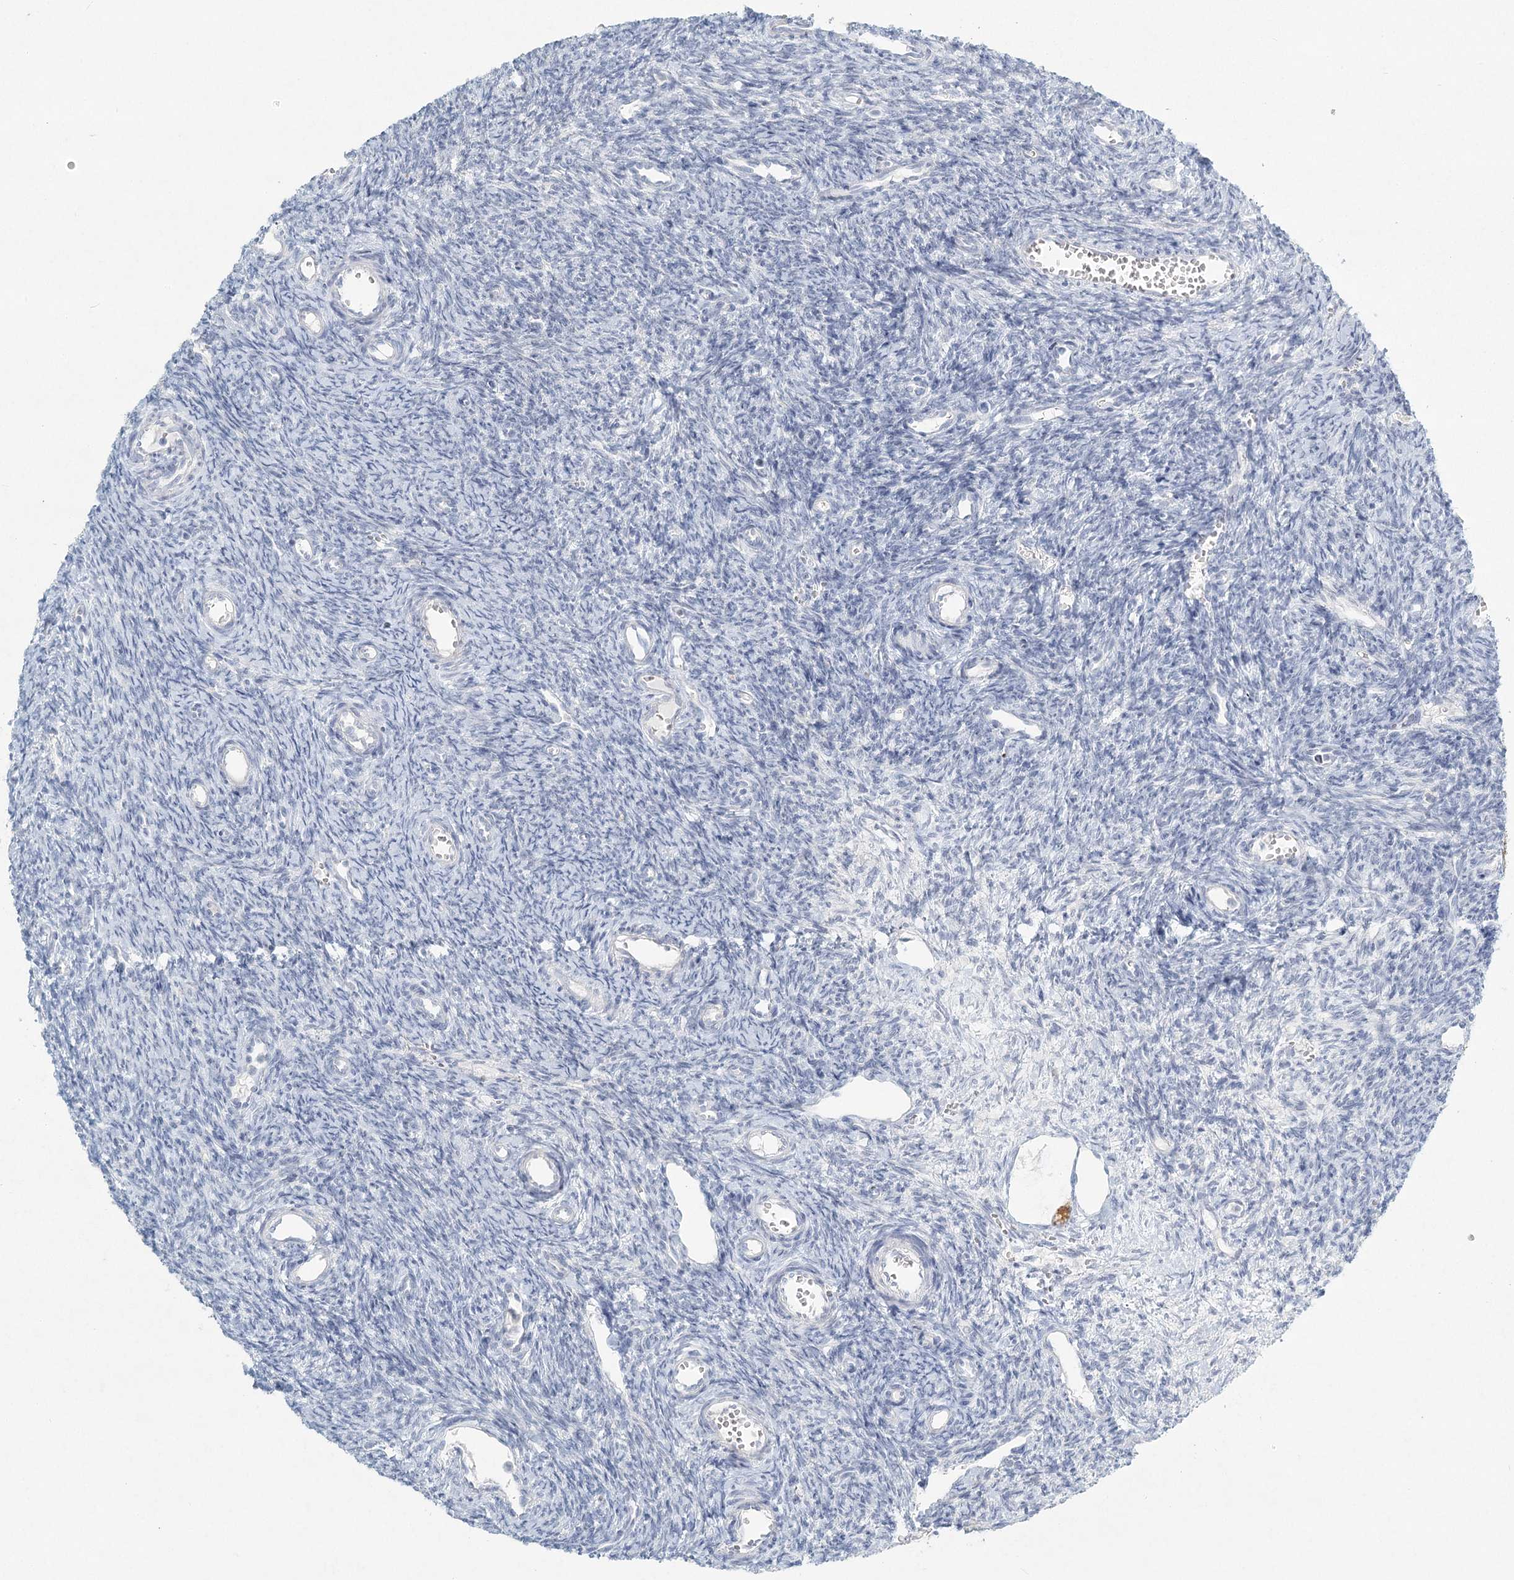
{"staining": {"intensity": "negative", "quantity": "none", "location": "none"}, "tissue": "ovary", "cell_type": "Ovarian stroma cells", "image_type": "normal", "snomed": [{"axis": "morphology", "description": "Normal tissue, NOS"}, {"axis": "topography", "description": "Ovary"}], "caption": "DAB (3,3'-diaminobenzidine) immunohistochemical staining of unremarkable ovary displays no significant staining in ovarian stroma cells. The staining is performed using DAB brown chromogen with nuclei counter-stained in using hematoxylin.", "gene": "LRP2BP", "patient": {"sex": "female", "age": 39}}